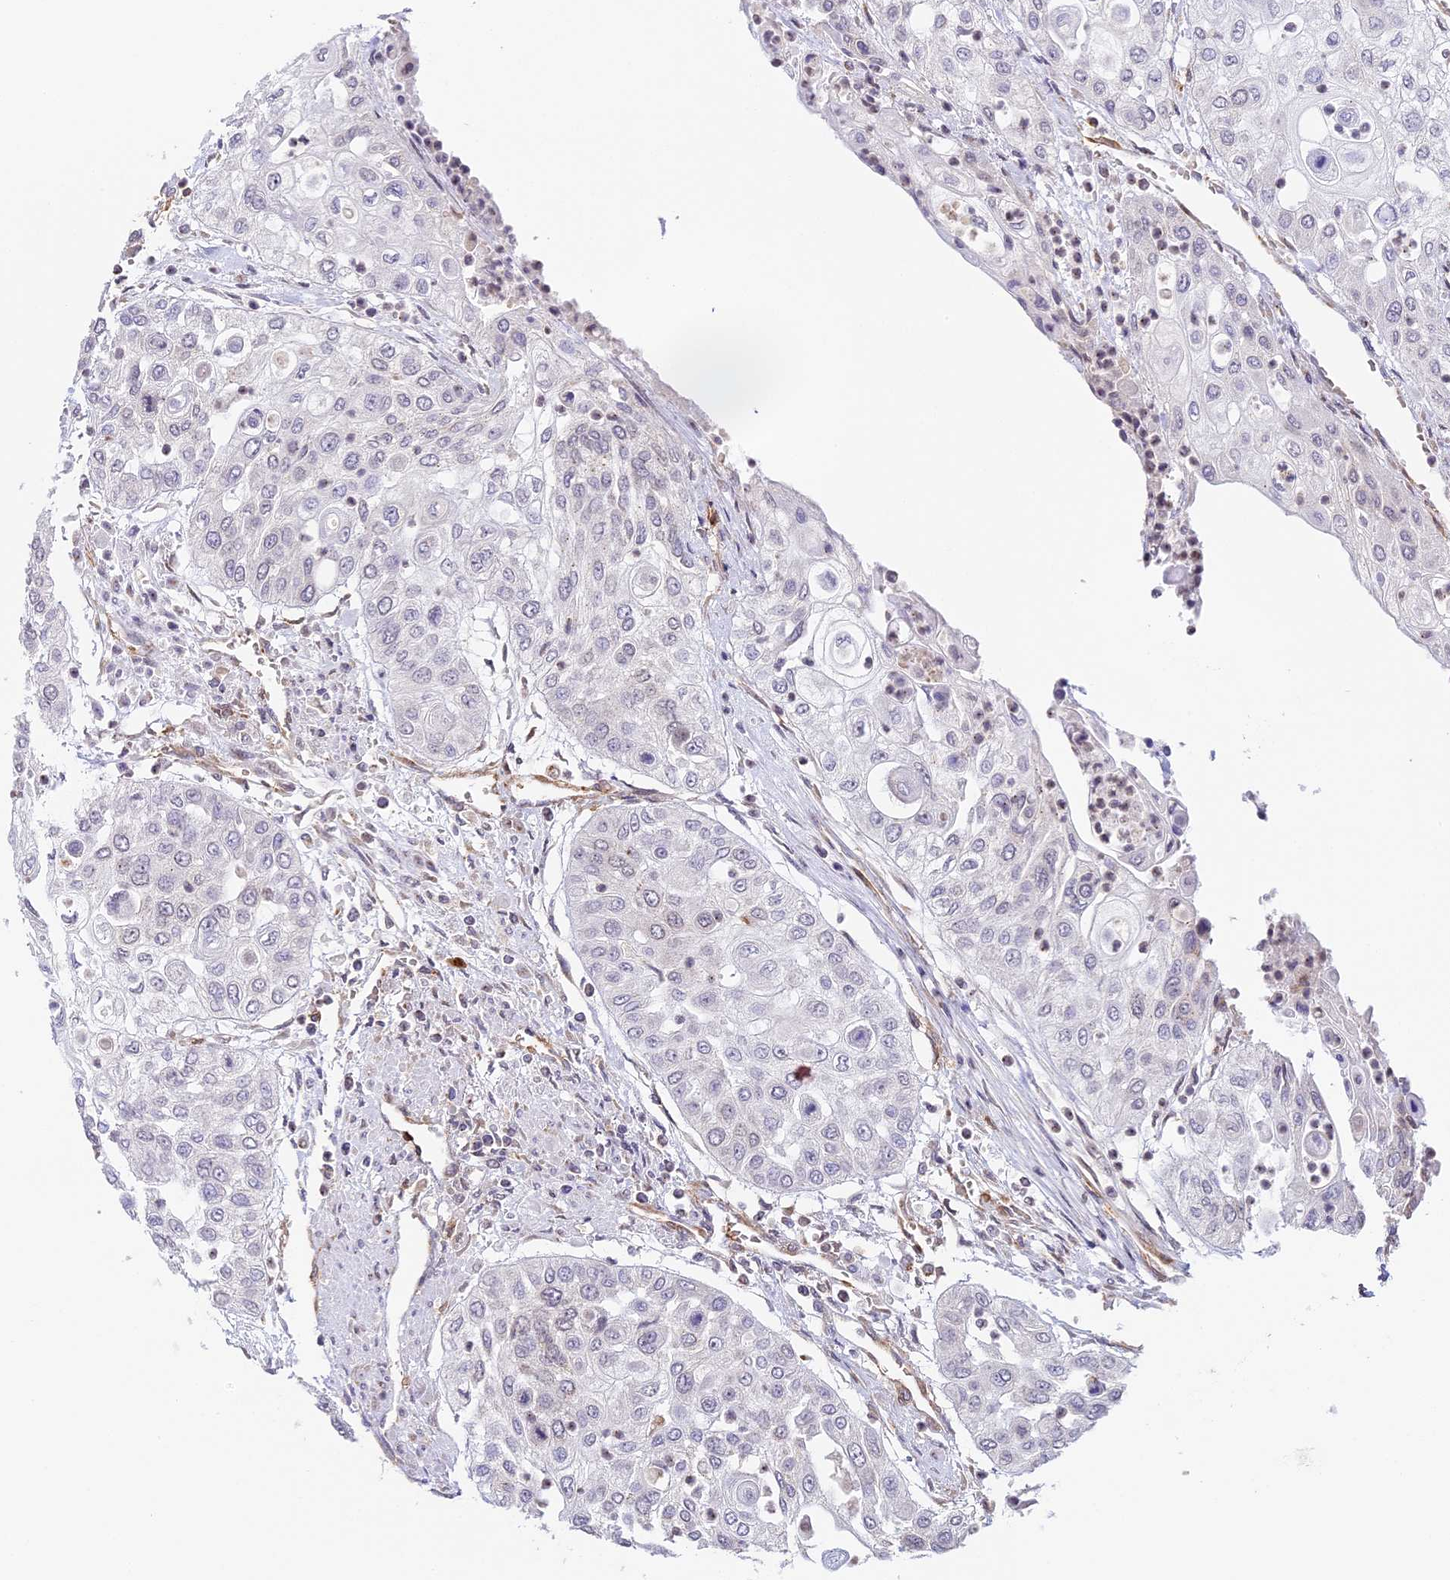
{"staining": {"intensity": "negative", "quantity": "none", "location": "none"}, "tissue": "urothelial cancer", "cell_type": "Tumor cells", "image_type": "cancer", "snomed": [{"axis": "morphology", "description": "Urothelial carcinoma, High grade"}, {"axis": "topography", "description": "Urinary bladder"}], "caption": "High power microscopy micrograph of an IHC histopathology image of urothelial carcinoma (high-grade), revealing no significant staining in tumor cells.", "gene": "HEATR5B", "patient": {"sex": "female", "age": 79}}